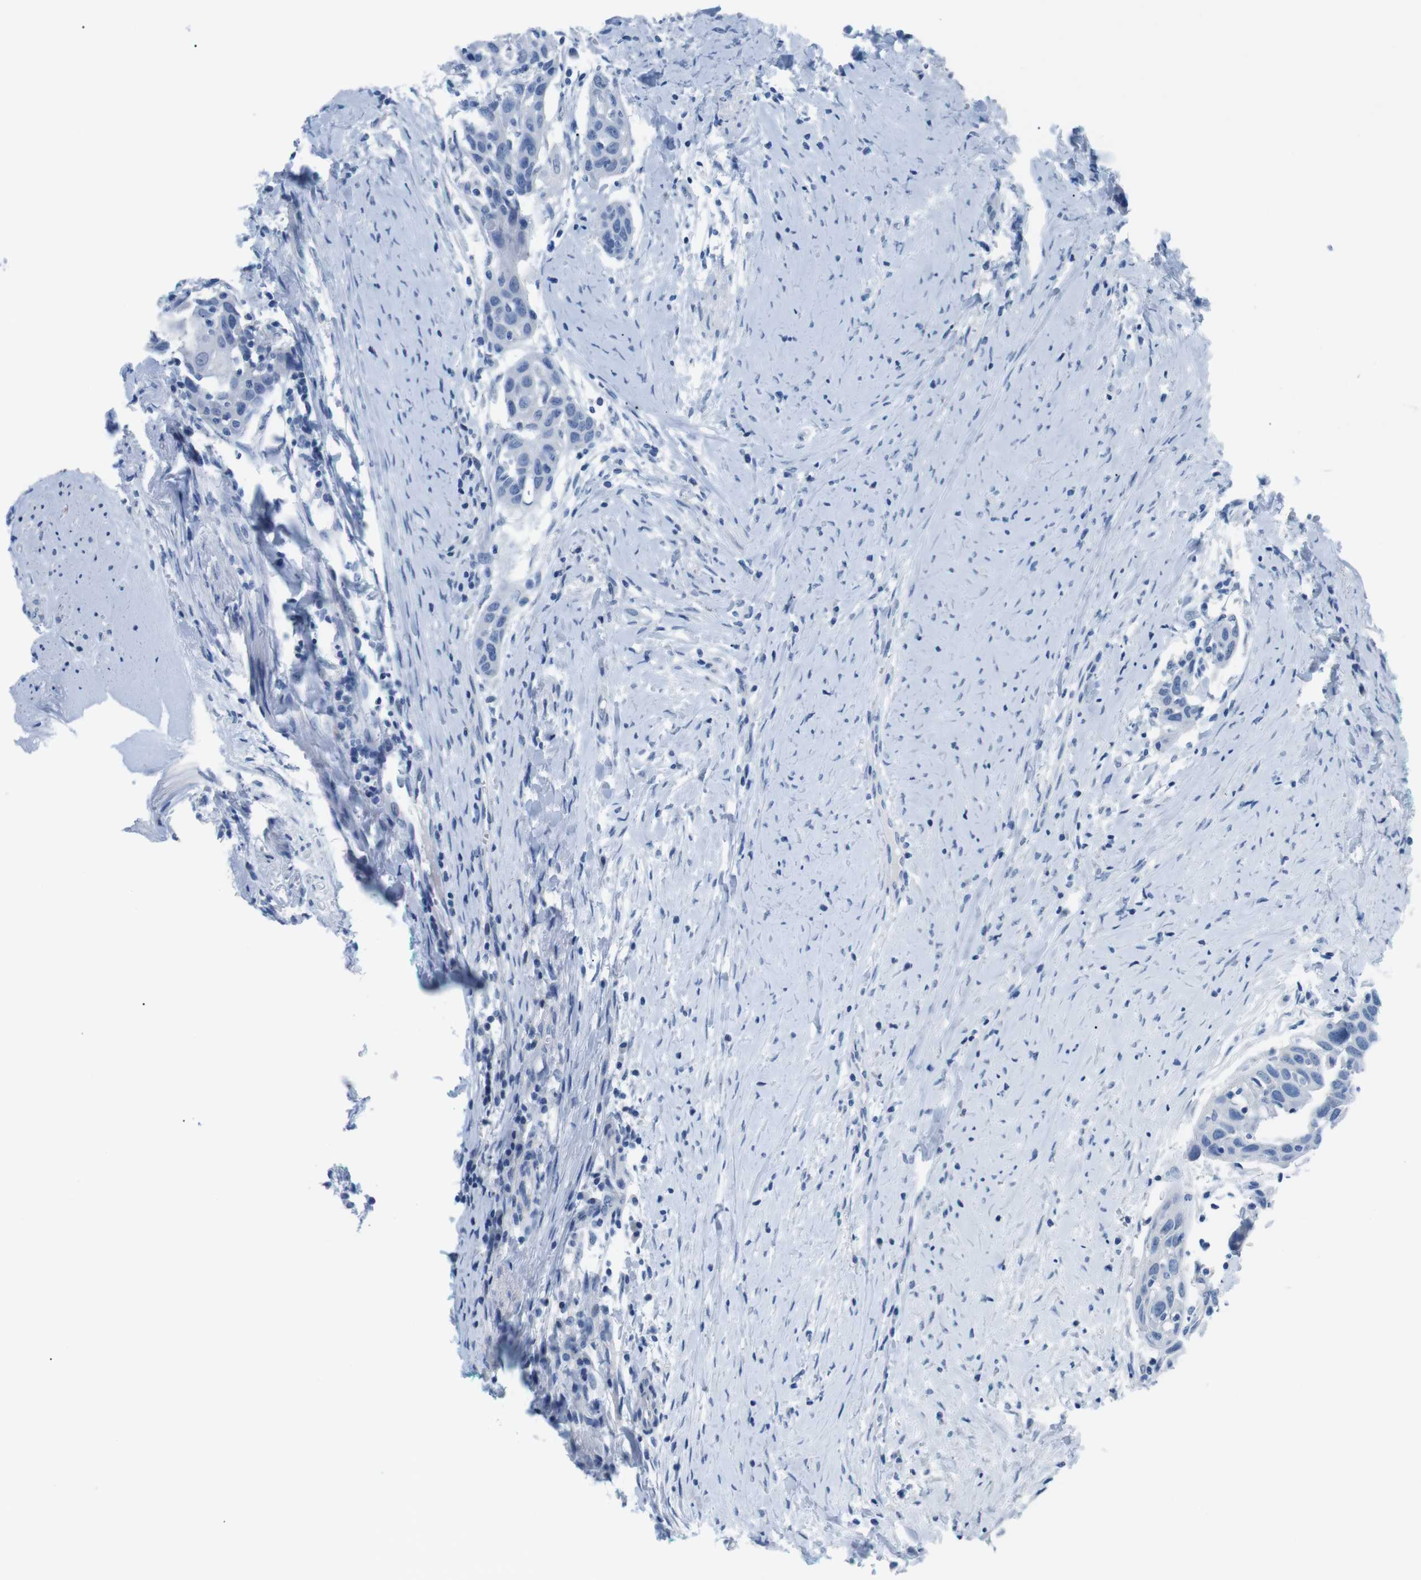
{"staining": {"intensity": "negative", "quantity": "none", "location": "none"}, "tissue": "head and neck cancer", "cell_type": "Tumor cells", "image_type": "cancer", "snomed": [{"axis": "morphology", "description": "Squamous cell carcinoma, NOS"}, {"axis": "topography", "description": "Oral tissue"}, {"axis": "topography", "description": "Head-Neck"}], "caption": "Human head and neck squamous cell carcinoma stained for a protein using immunohistochemistry reveals no positivity in tumor cells.", "gene": "MUC2", "patient": {"sex": "female", "age": 50}}